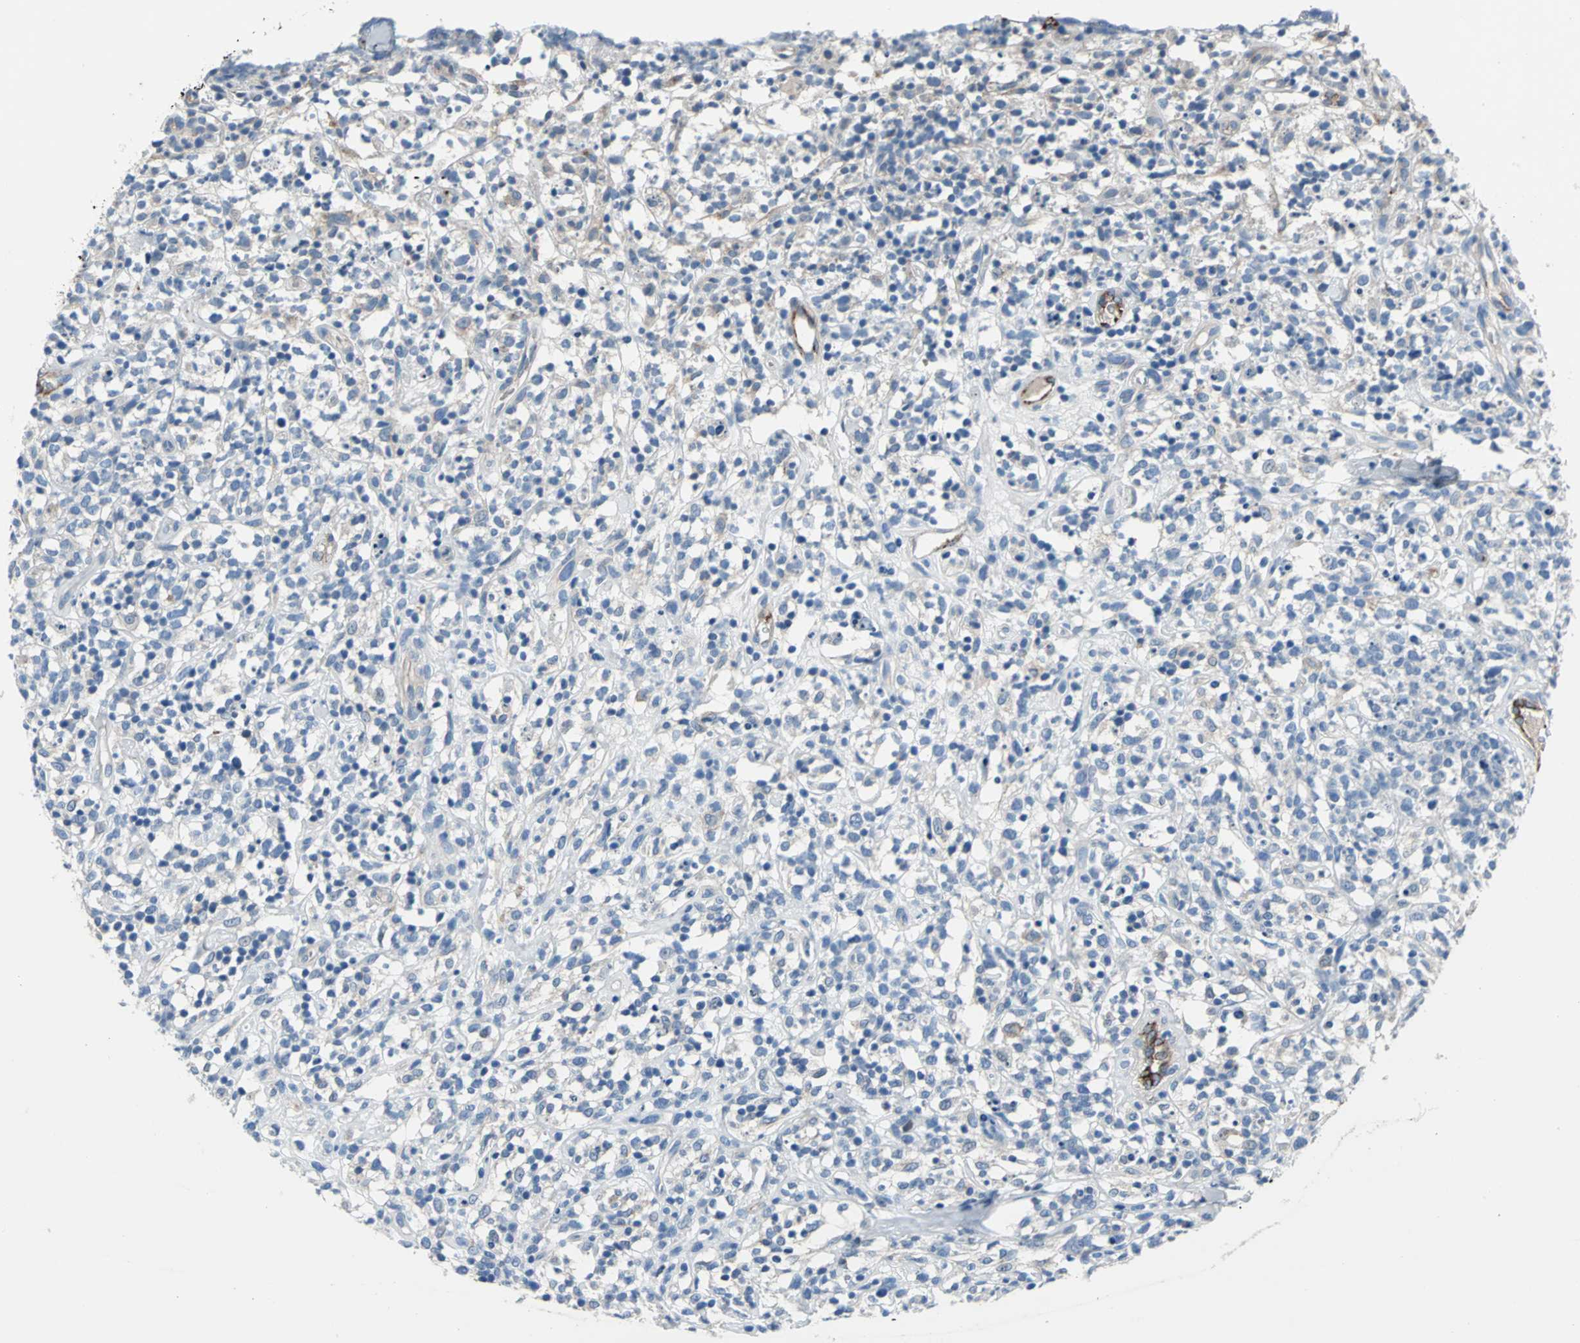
{"staining": {"intensity": "negative", "quantity": "none", "location": "none"}, "tissue": "lymphoma", "cell_type": "Tumor cells", "image_type": "cancer", "snomed": [{"axis": "morphology", "description": "Malignant lymphoma, non-Hodgkin's type, High grade"}, {"axis": "topography", "description": "Lymph node"}], "caption": "High magnification brightfield microscopy of lymphoma stained with DAB (3,3'-diaminobenzidine) (brown) and counterstained with hematoxylin (blue): tumor cells show no significant expression.", "gene": "SELP", "patient": {"sex": "female", "age": 73}}